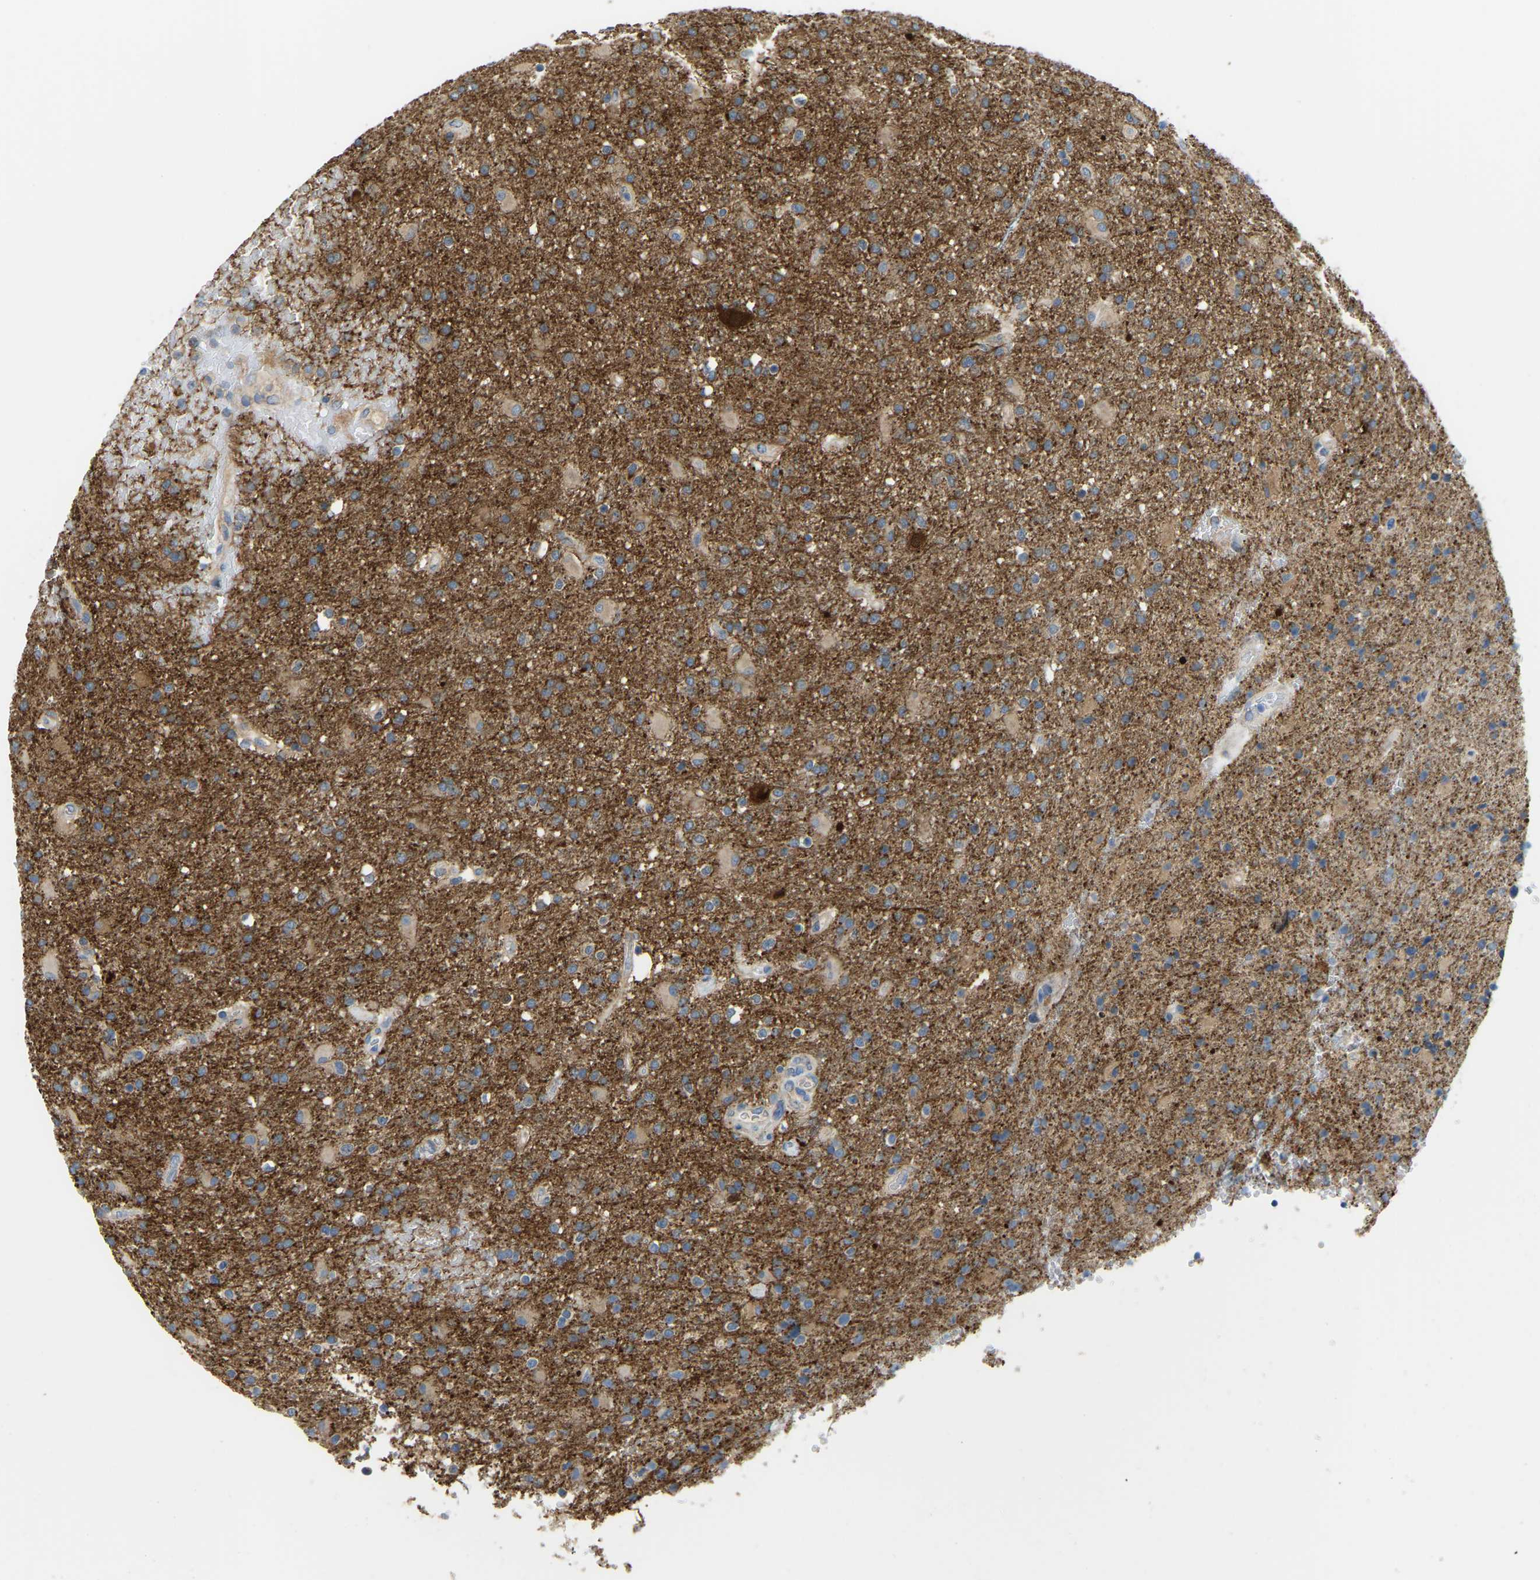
{"staining": {"intensity": "moderate", "quantity": ">75%", "location": "cytoplasmic/membranous"}, "tissue": "glioma", "cell_type": "Tumor cells", "image_type": "cancer", "snomed": [{"axis": "morphology", "description": "Glioma, malignant, High grade"}, {"axis": "topography", "description": "Brain"}], "caption": "Malignant glioma (high-grade) stained with a protein marker displays moderate staining in tumor cells.", "gene": "GDA", "patient": {"sex": "male", "age": 72}}